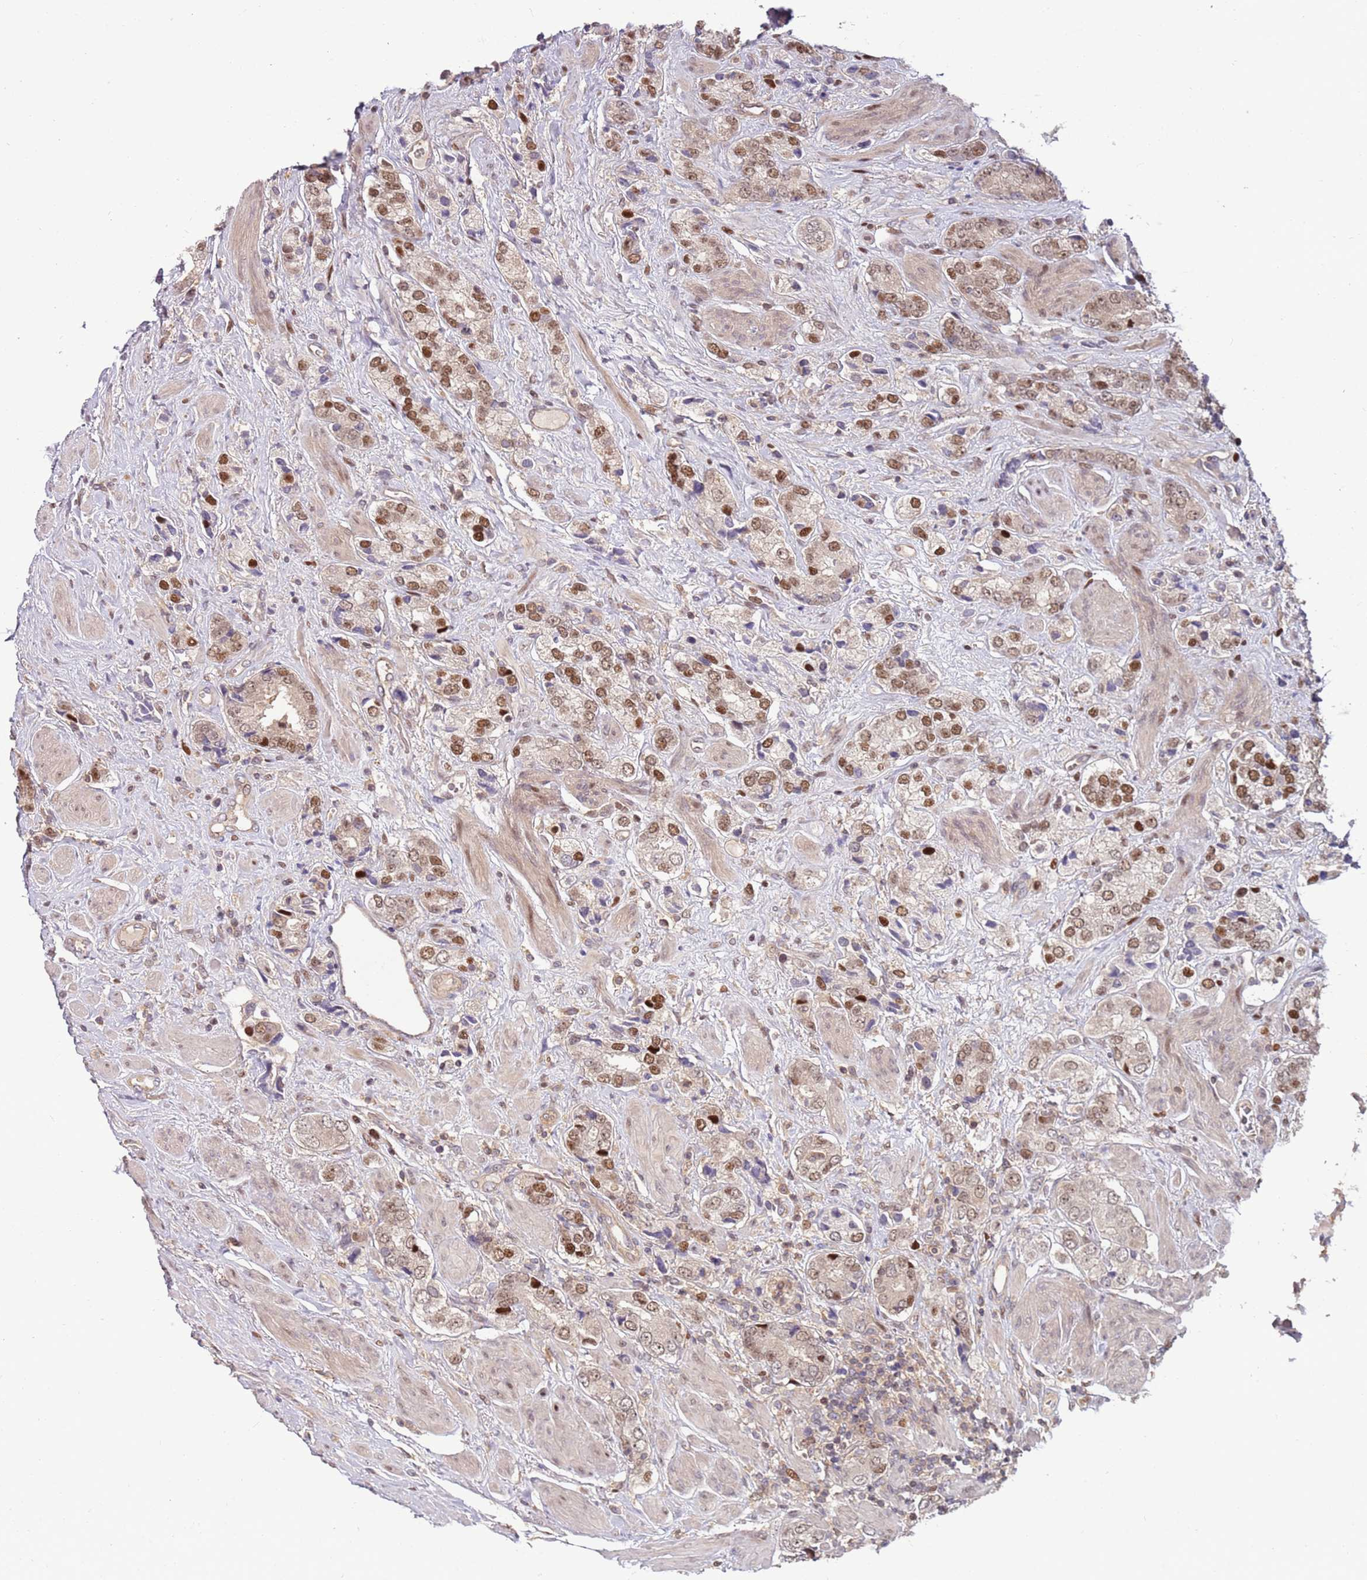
{"staining": {"intensity": "moderate", "quantity": ">75%", "location": "nuclear"}, "tissue": "prostate cancer", "cell_type": "Tumor cells", "image_type": "cancer", "snomed": [{"axis": "morphology", "description": "Adenocarcinoma, High grade"}, {"axis": "topography", "description": "Prostate and seminal vesicle, NOS"}], "caption": "Protein analysis of high-grade adenocarcinoma (prostate) tissue displays moderate nuclear expression in about >75% of tumor cells.", "gene": "GSTO2", "patient": {"sex": "male", "age": 64}}